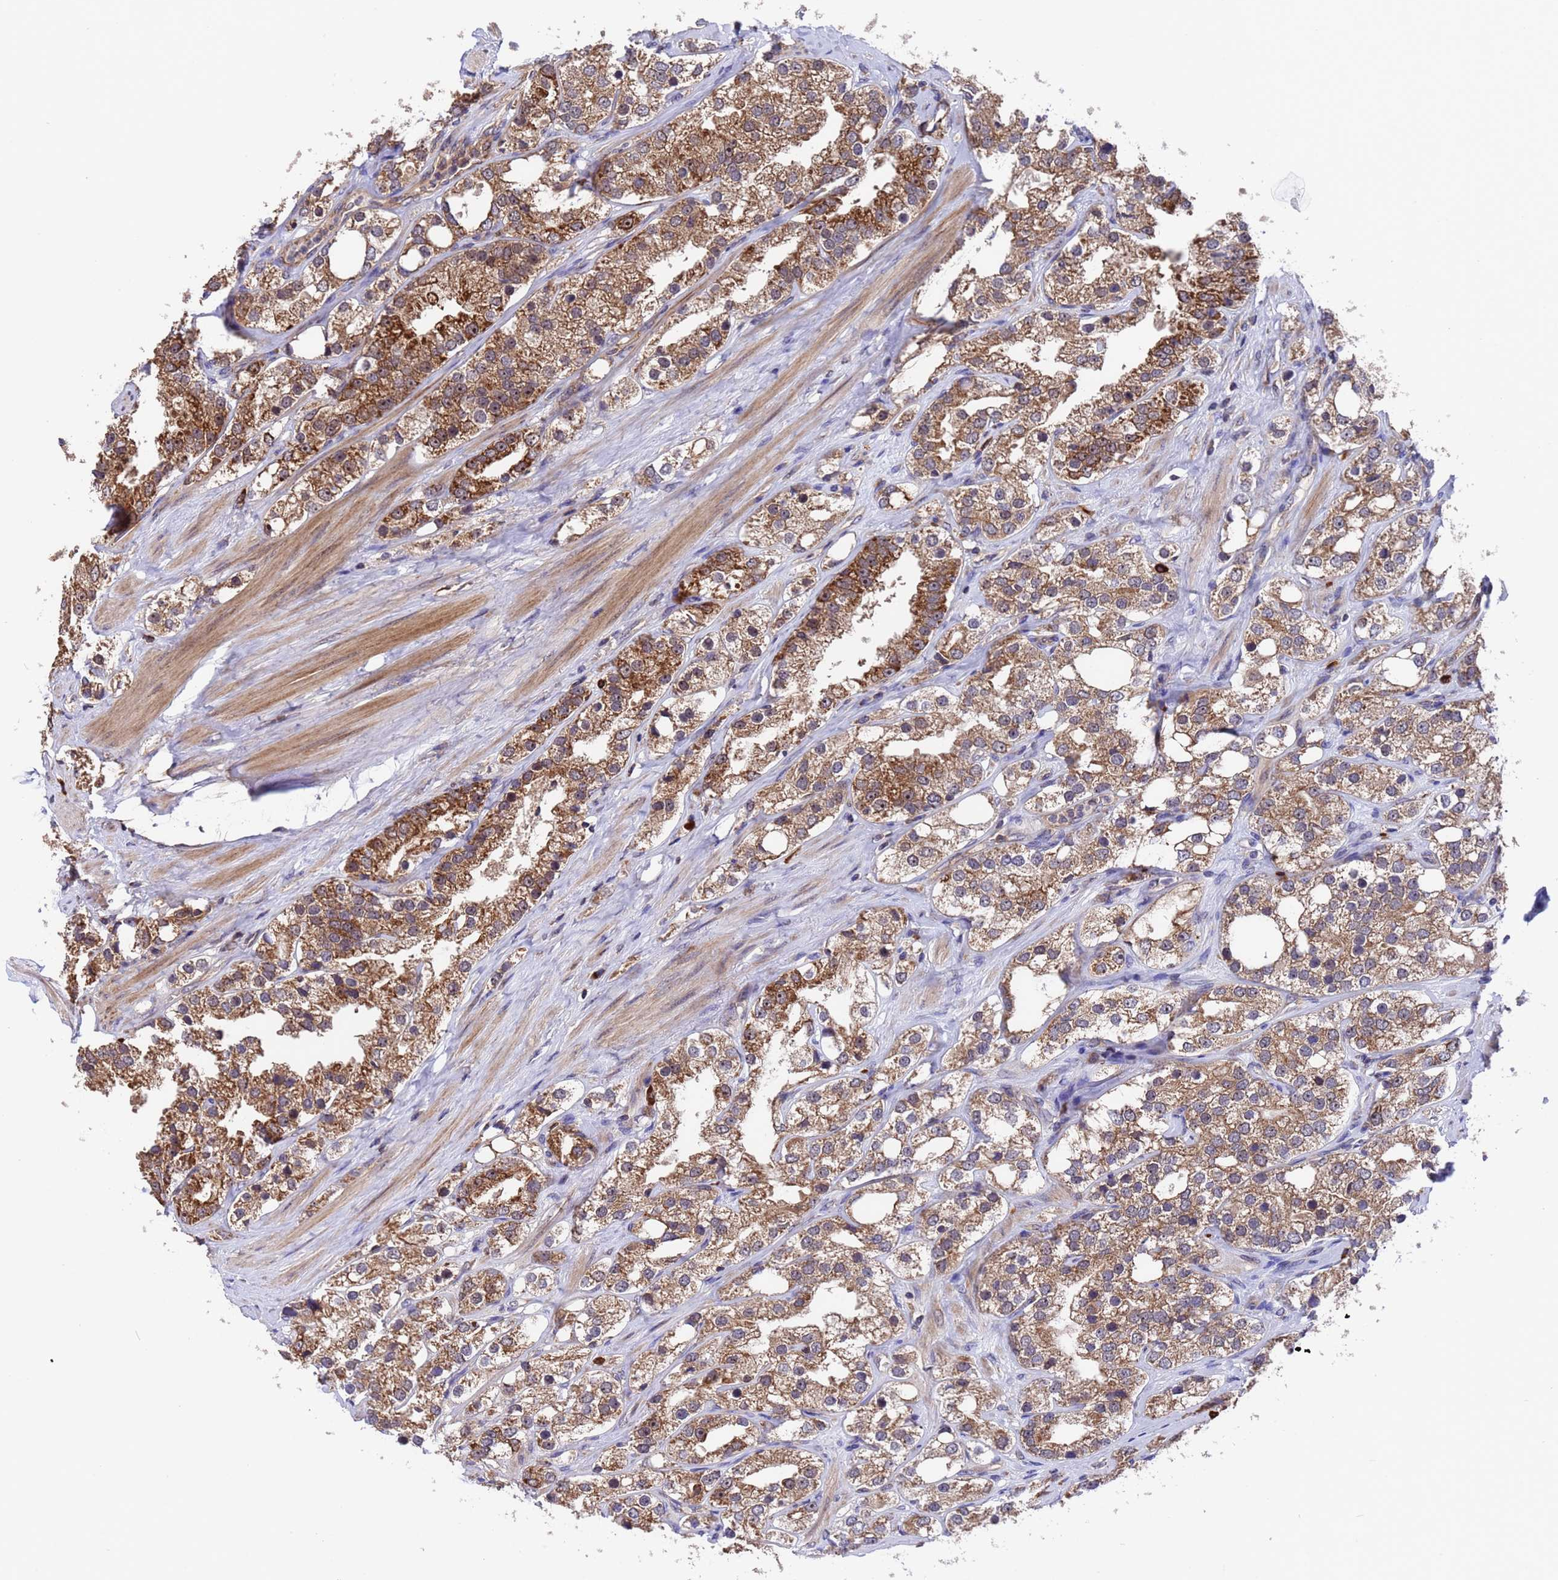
{"staining": {"intensity": "moderate", "quantity": ">75%", "location": "cytoplasmic/membranous"}, "tissue": "prostate cancer", "cell_type": "Tumor cells", "image_type": "cancer", "snomed": [{"axis": "morphology", "description": "Adenocarcinoma, NOS"}, {"axis": "topography", "description": "Prostate"}], "caption": "Immunohistochemistry (IHC) staining of adenocarcinoma (prostate), which reveals medium levels of moderate cytoplasmic/membranous positivity in about >75% of tumor cells indicating moderate cytoplasmic/membranous protein positivity. The staining was performed using DAB (3,3'-diaminobenzidine) (brown) for protein detection and nuclei were counterstained in hematoxylin (blue).", "gene": "TSR3", "patient": {"sex": "male", "age": 79}}